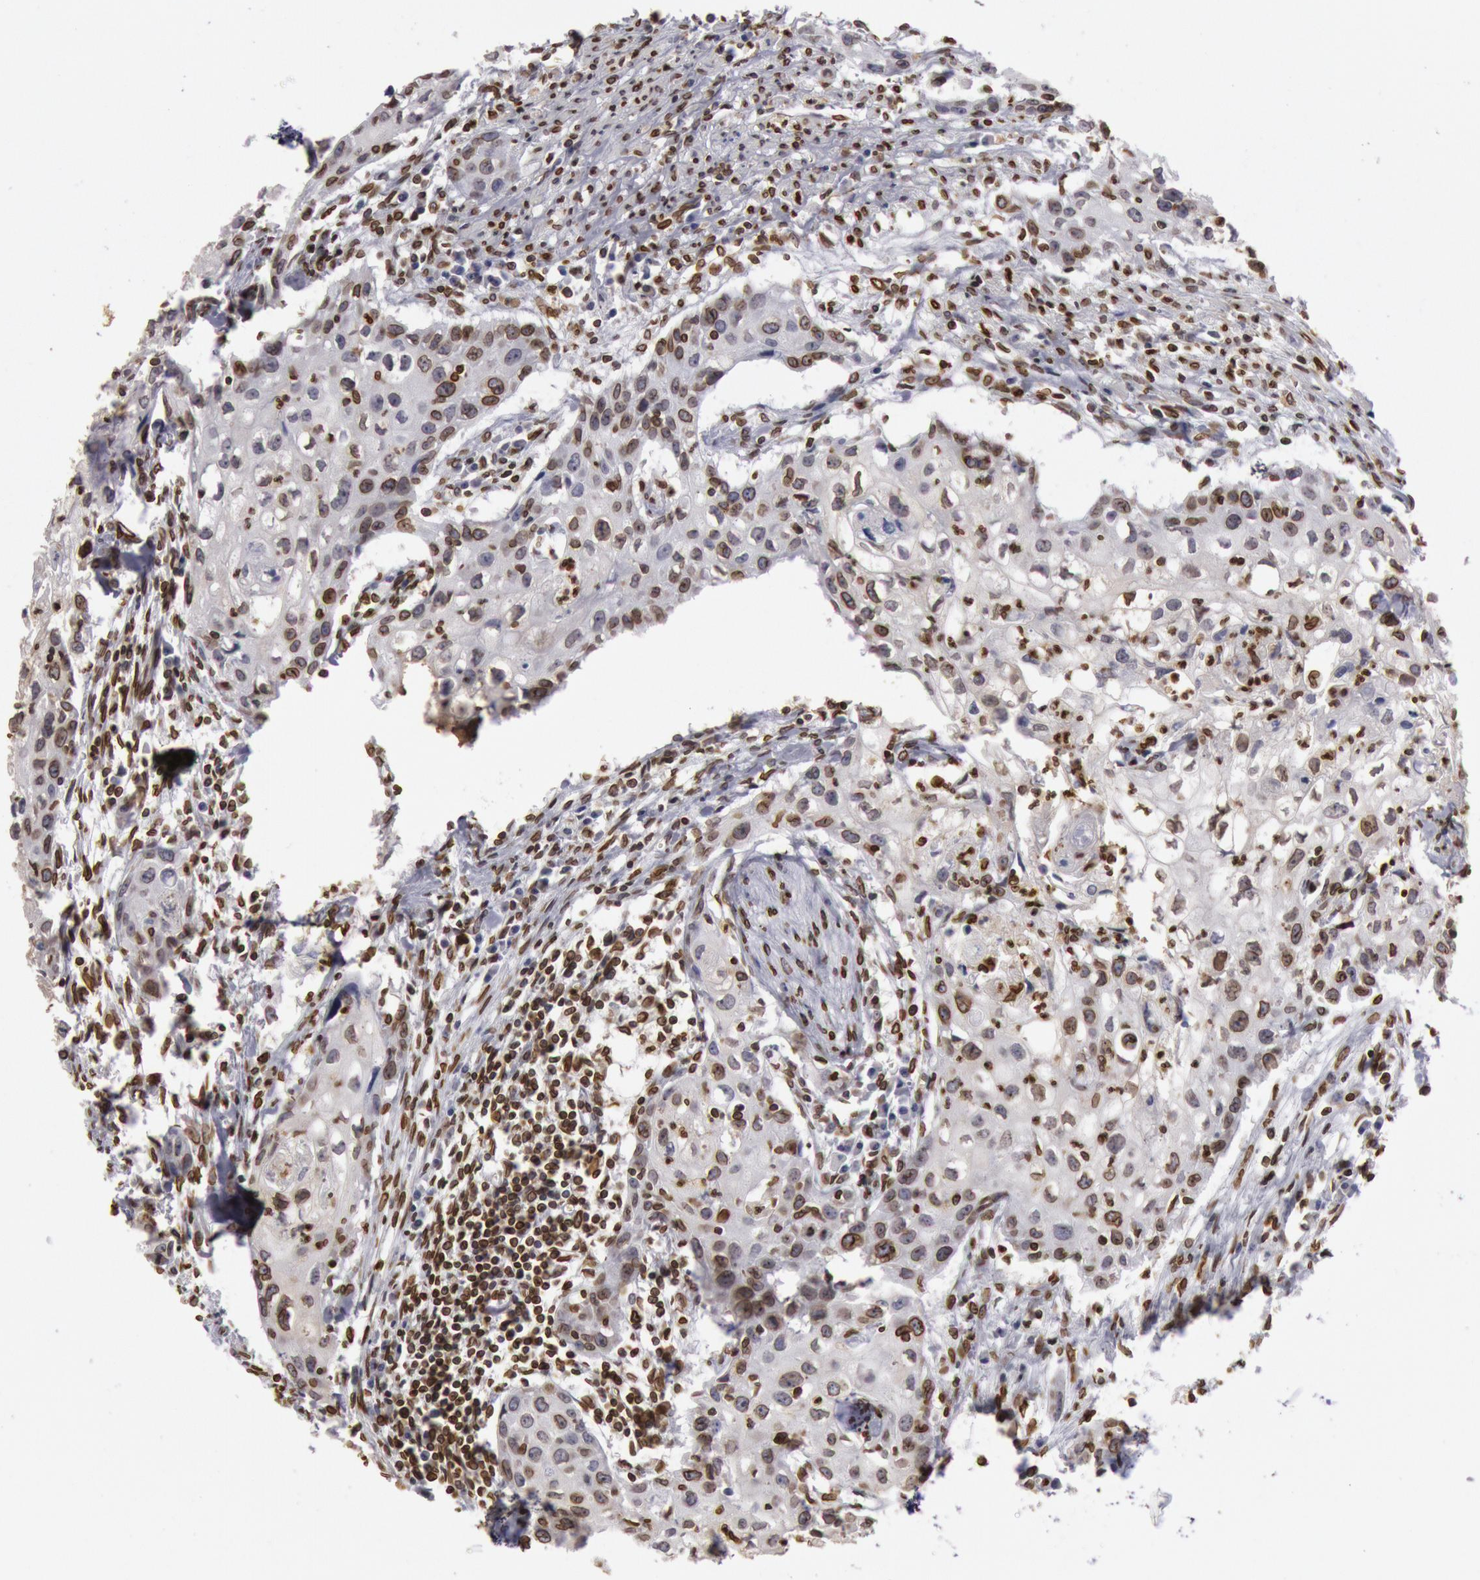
{"staining": {"intensity": "weak", "quantity": "25%-75%", "location": "cytoplasmic/membranous,nuclear"}, "tissue": "urothelial cancer", "cell_type": "Tumor cells", "image_type": "cancer", "snomed": [{"axis": "morphology", "description": "Urothelial carcinoma, High grade"}, {"axis": "topography", "description": "Urinary bladder"}], "caption": "Immunohistochemical staining of urothelial cancer reveals low levels of weak cytoplasmic/membranous and nuclear expression in about 25%-75% of tumor cells.", "gene": "SUN2", "patient": {"sex": "male", "age": 54}}